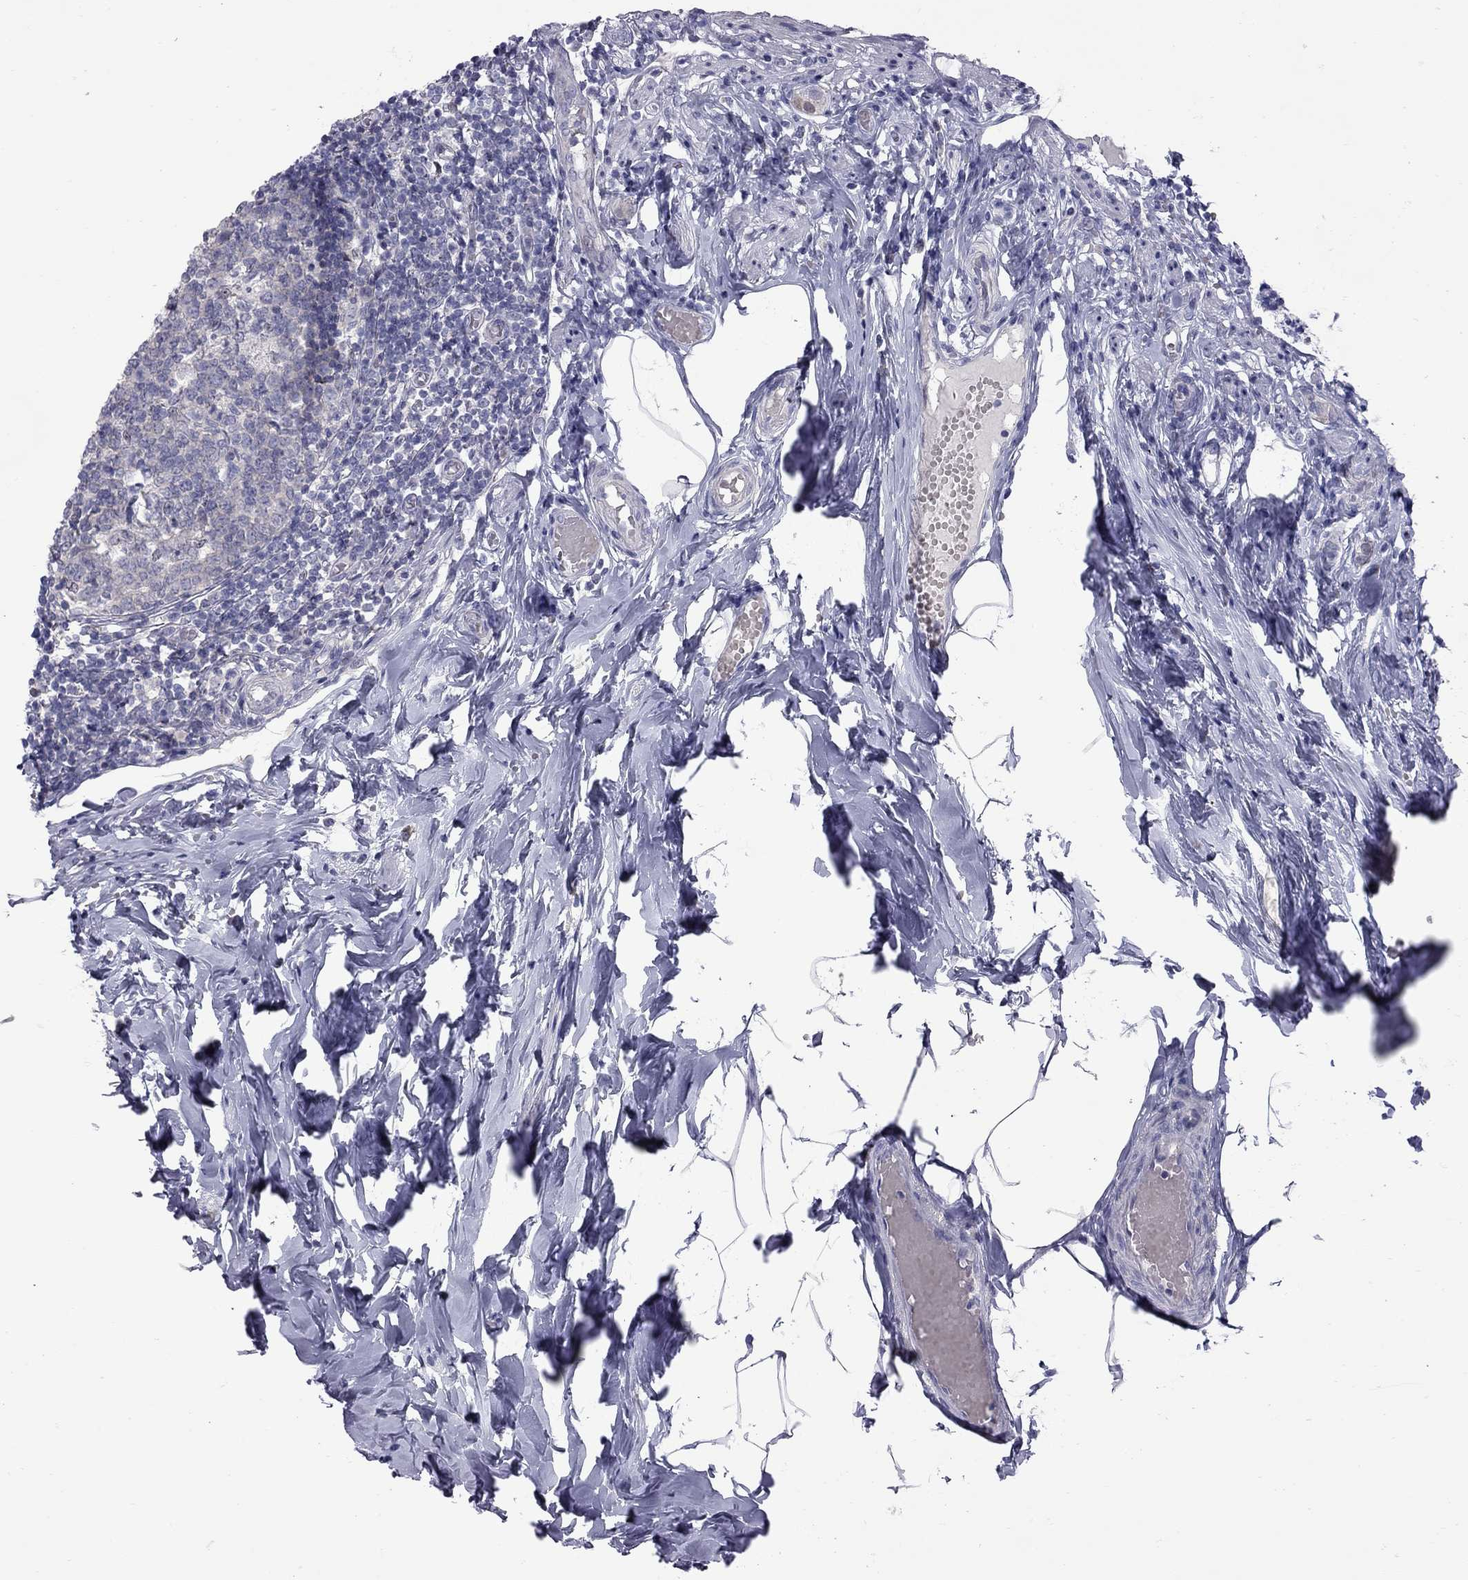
{"staining": {"intensity": "strong", "quantity": "<25%", "location": "cytoplasmic/membranous"}, "tissue": "appendix", "cell_type": "Glandular cells", "image_type": "normal", "snomed": [{"axis": "morphology", "description": "Normal tissue, NOS"}, {"axis": "topography", "description": "Appendix"}], "caption": "This is a micrograph of IHC staining of benign appendix, which shows strong expression in the cytoplasmic/membranous of glandular cells.", "gene": "NRARP", "patient": {"sex": "female", "age": 32}}